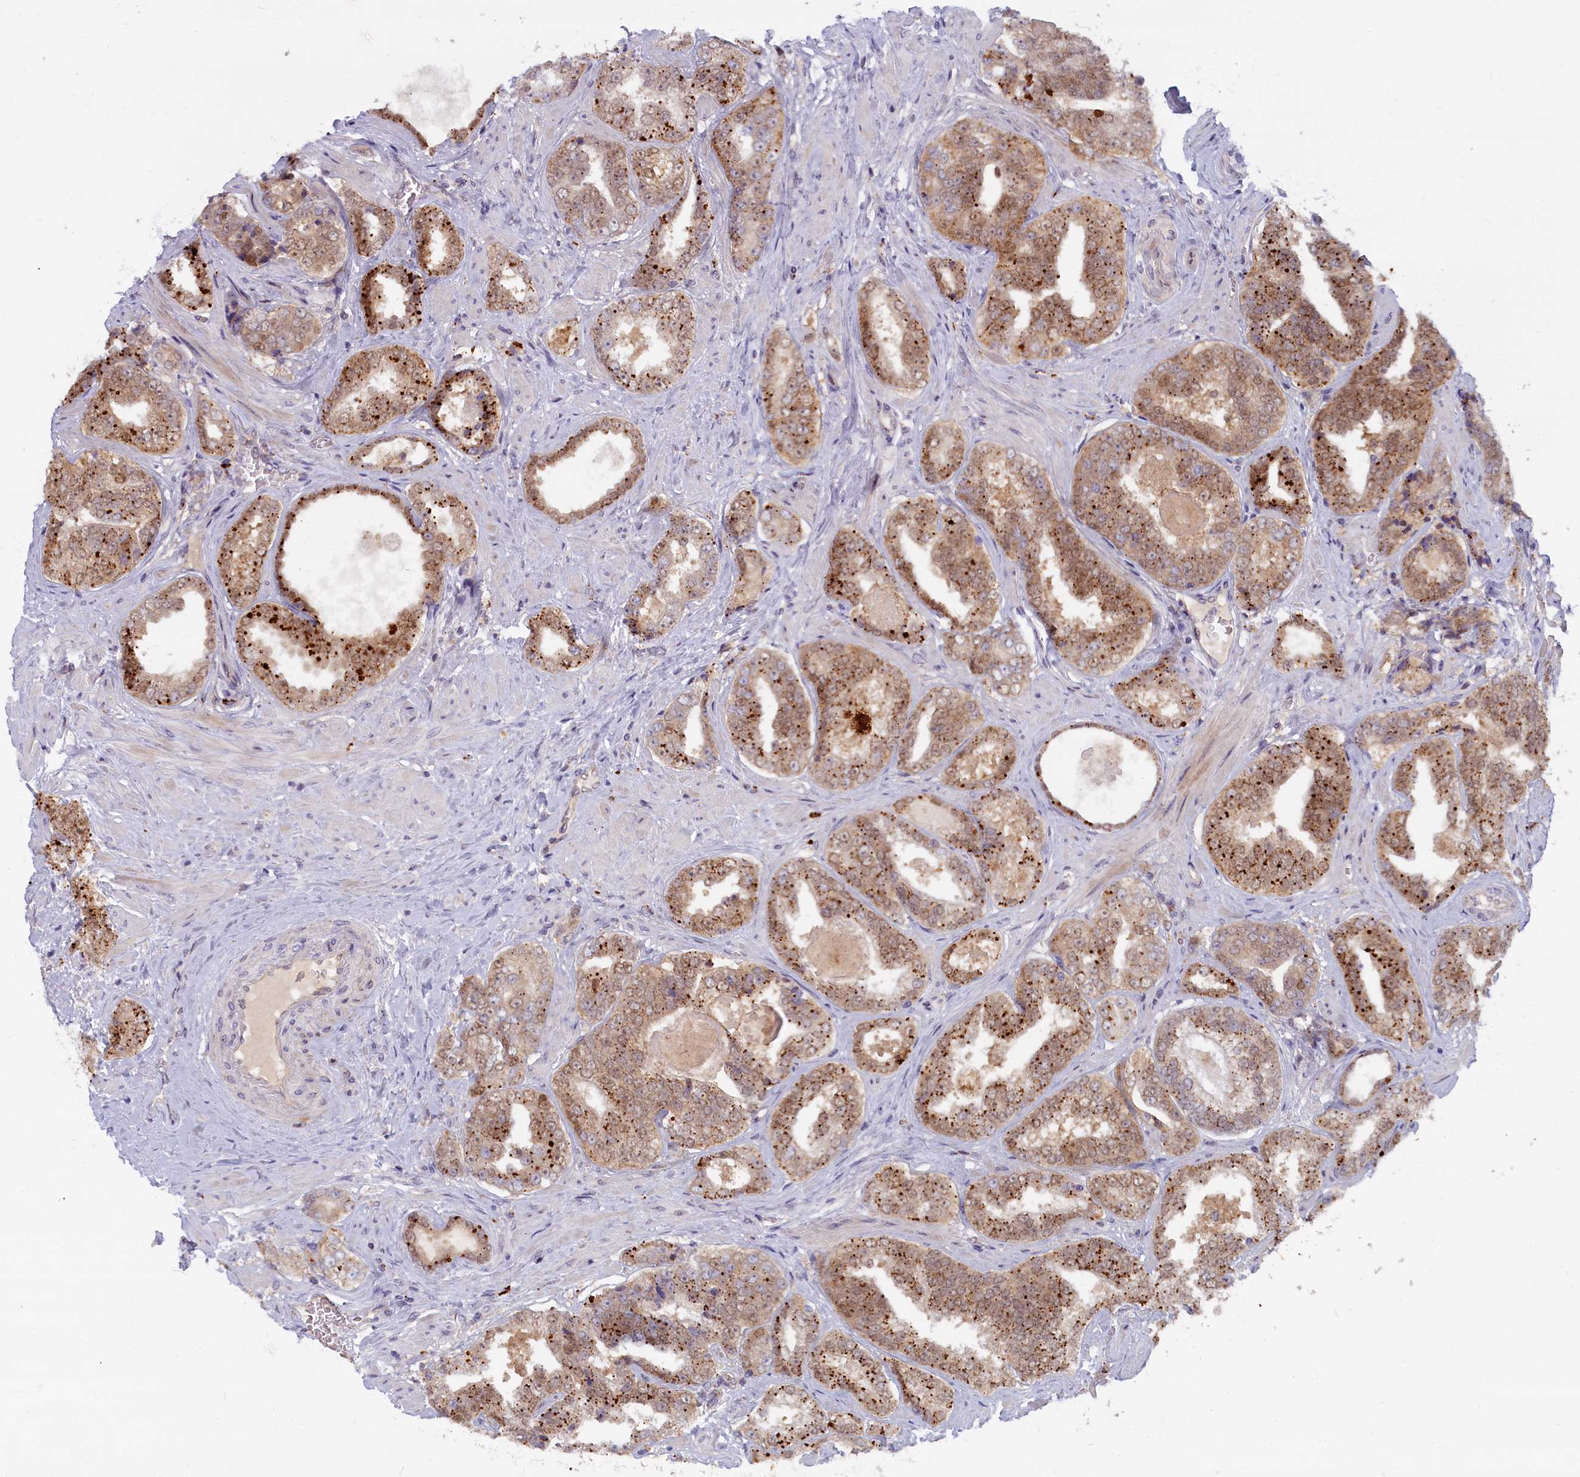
{"staining": {"intensity": "moderate", "quantity": "25%-75%", "location": "cytoplasmic/membranous,nuclear"}, "tissue": "prostate cancer", "cell_type": "Tumor cells", "image_type": "cancer", "snomed": [{"axis": "morphology", "description": "Adenocarcinoma, High grade"}, {"axis": "topography", "description": "Prostate"}], "caption": "About 25%-75% of tumor cells in prostate cancer (high-grade adenocarcinoma) display moderate cytoplasmic/membranous and nuclear protein positivity as visualized by brown immunohistochemical staining.", "gene": "FCSK", "patient": {"sex": "male", "age": 67}}